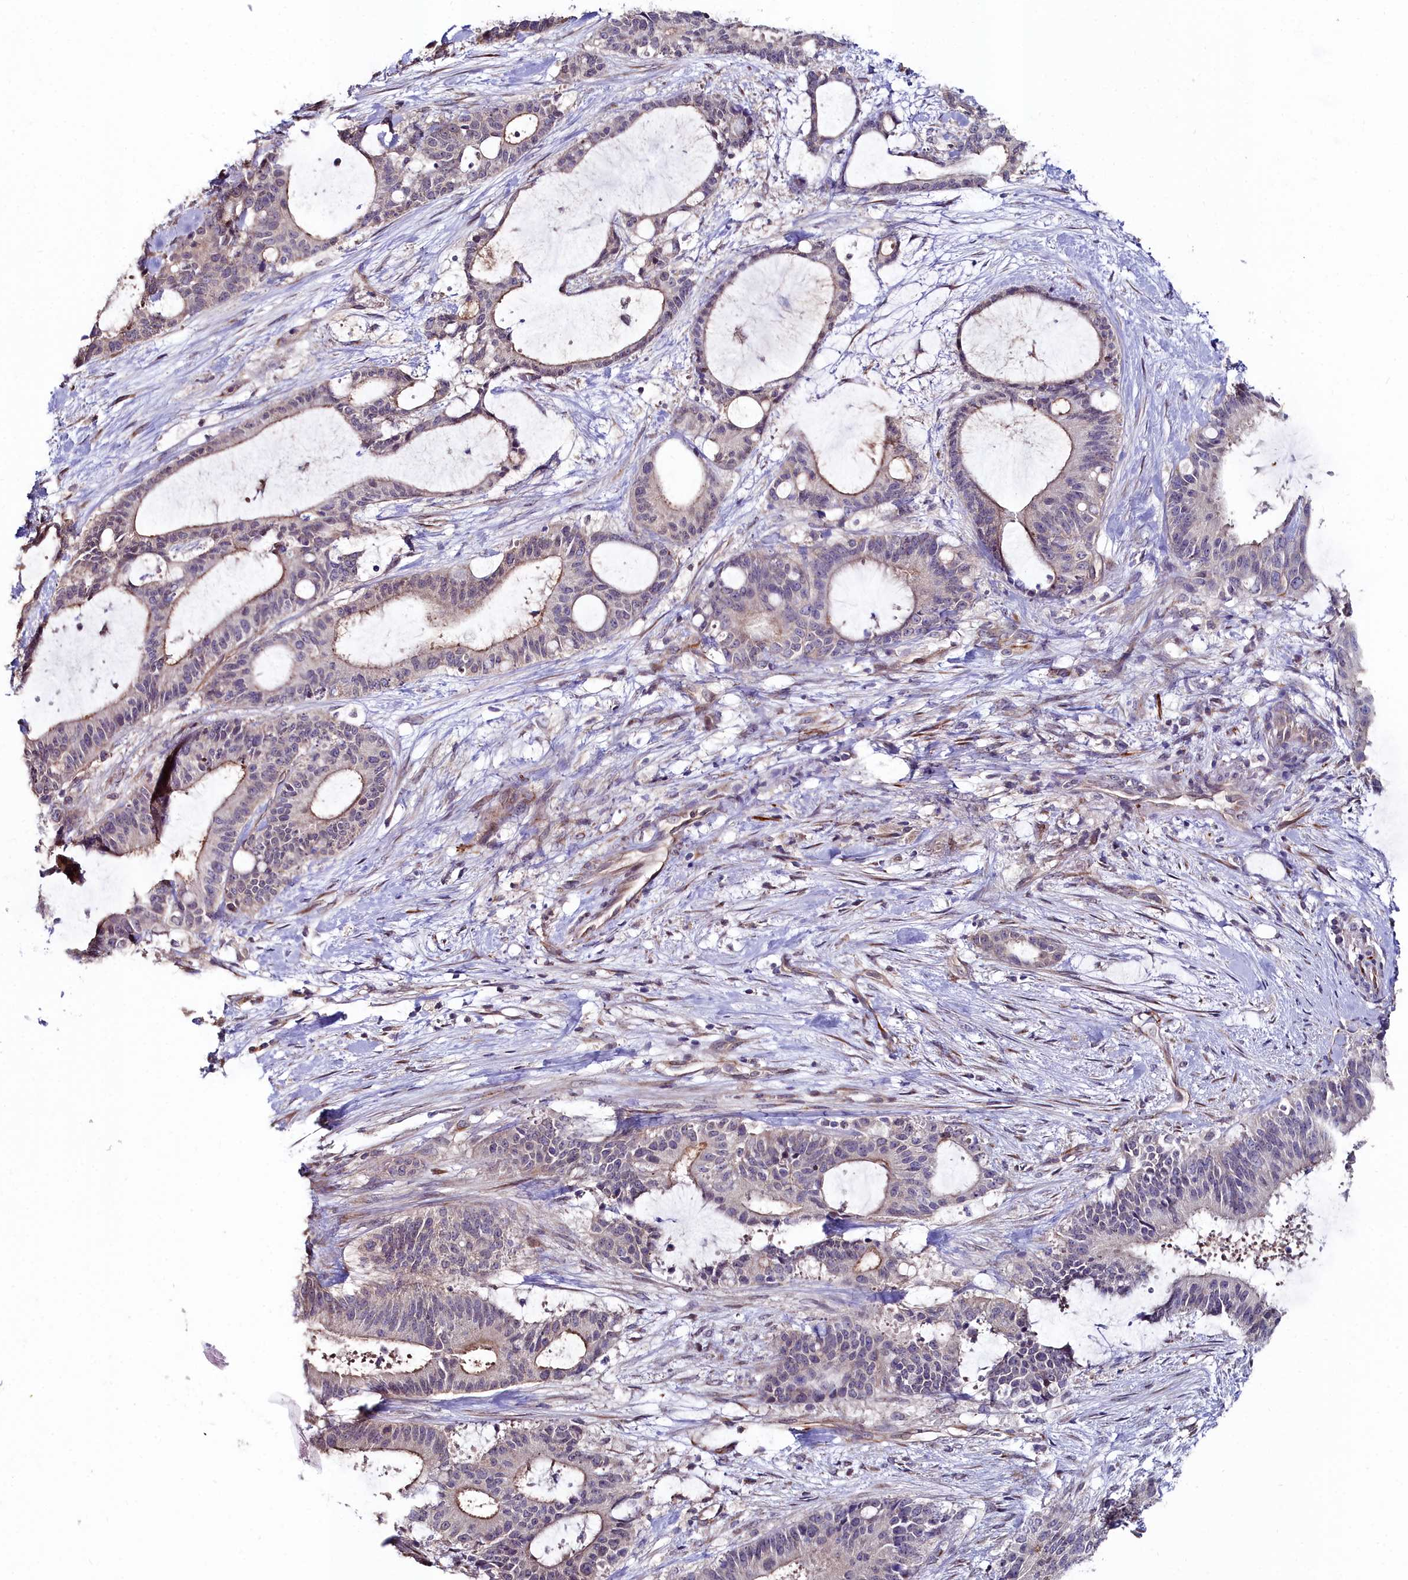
{"staining": {"intensity": "weak", "quantity": "25%-75%", "location": "cytoplasmic/membranous"}, "tissue": "liver cancer", "cell_type": "Tumor cells", "image_type": "cancer", "snomed": [{"axis": "morphology", "description": "Normal tissue, NOS"}, {"axis": "morphology", "description": "Cholangiocarcinoma"}, {"axis": "topography", "description": "Liver"}, {"axis": "topography", "description": "Peripheral nerve tissue"}], "caption": "Immunohistochemical staining of human liver cholangiocarcinoma exhibits weak cytoplasmic/membranous protein staining in about 25%-75% of tumor cells.", "gene": "C4orf19", "patient": {"sex": "female", "age": 73}}